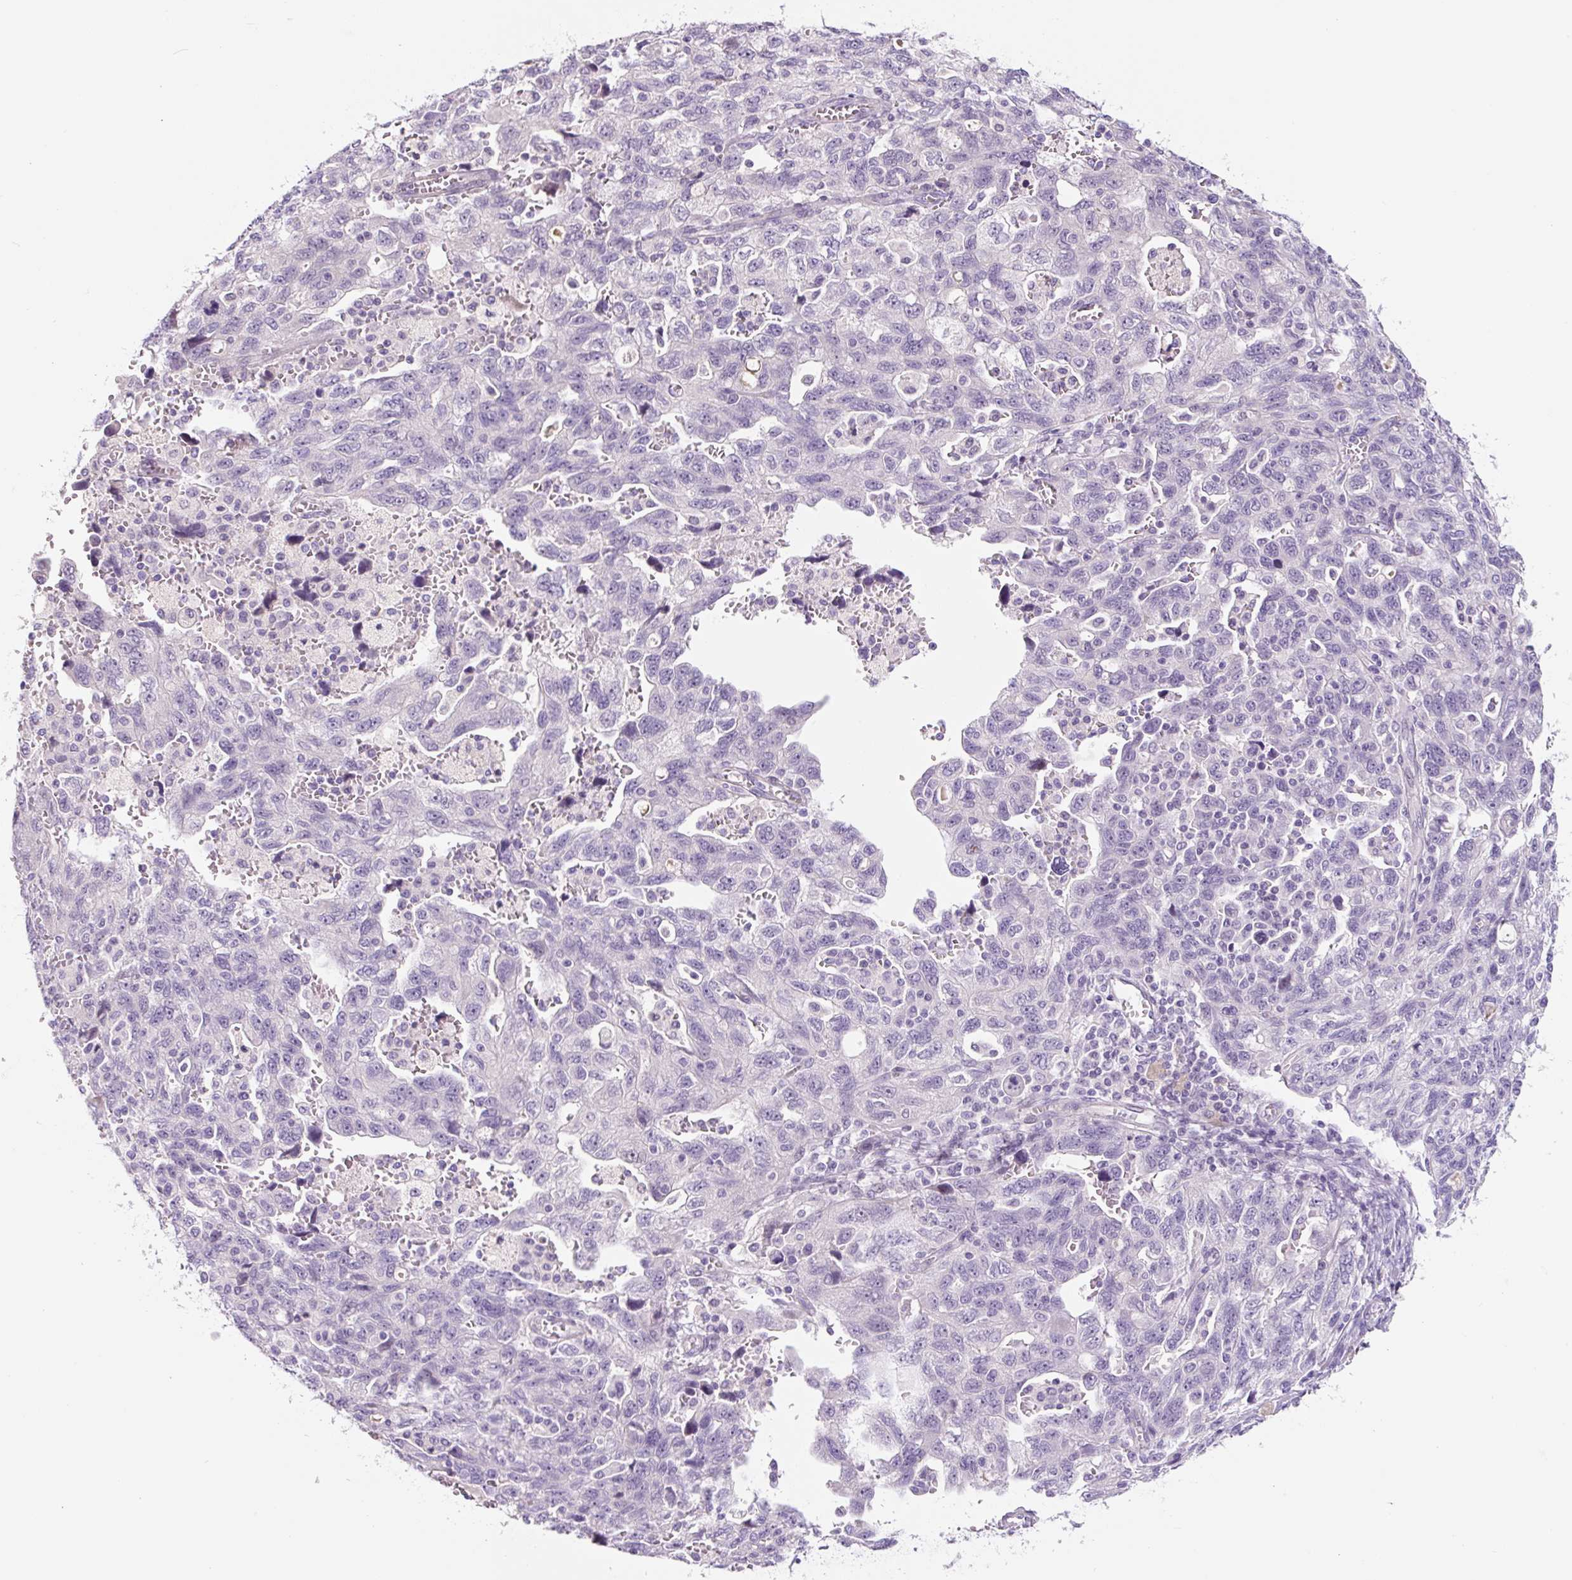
{"staining": {"intensity": "negative", "quantity": "none", "location": "none"}, "tissue": "ovarian cancer", "cell_type": "Tumor cells", "image_type": "cancer", "snomed": [{"axis": "morphology", "description": "Carcinoma, NOS"}, {"axis": "morphology", "description": "Cystadenocarcinoma, serous, NOS"}, {"axis": "topography", "description": "Ovary"}], "caption": "A high-resolution histopathology image shows IHC staining of ovarian serous cystadenocarcinoma, which demonstrates no significant expression in tumor cells.", "gene": "CCL25", "patient": {"sex": "female", "age": 69}}